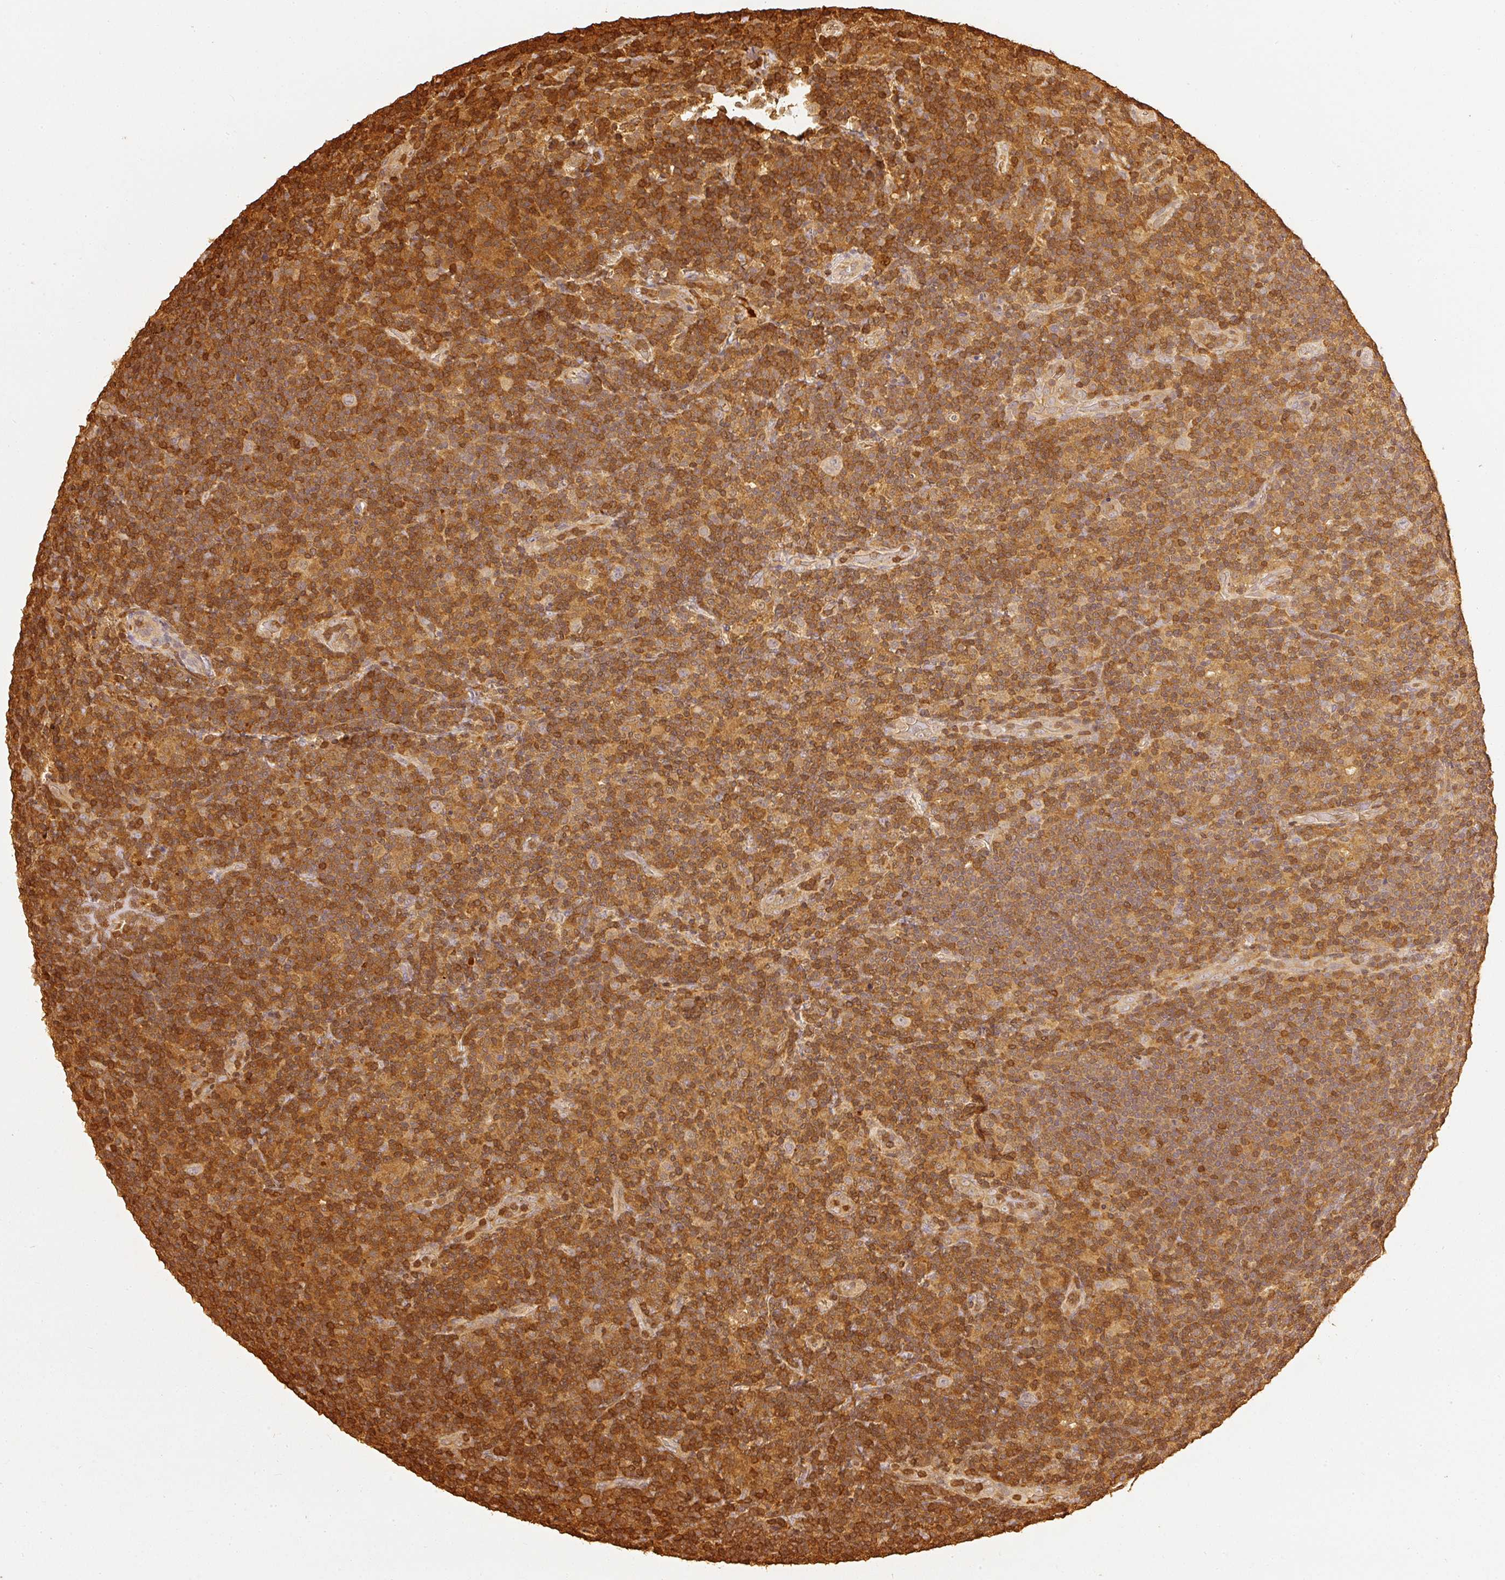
{"staining": {"intensity": "weak", "quantity": ">75%", "location": "cytoplasmic/membranous"}, "tissue": "lymphoma", "cell_type": "Tumor cells", "image_type": "cancer", "snomed": [{"axis": "morphology", "description": "Hodgkin's disease, NOS"}, {"axis": "topography", "description": "Lymph node"}], "caption": "Lymphoma tissue reveals weak cytoplasmic/membranous staining in approximately >75% of tumor cells, visualized by immunohistochemistry.", "gene": "PFN1", "patient": {"sex": "female", "age": 57}}